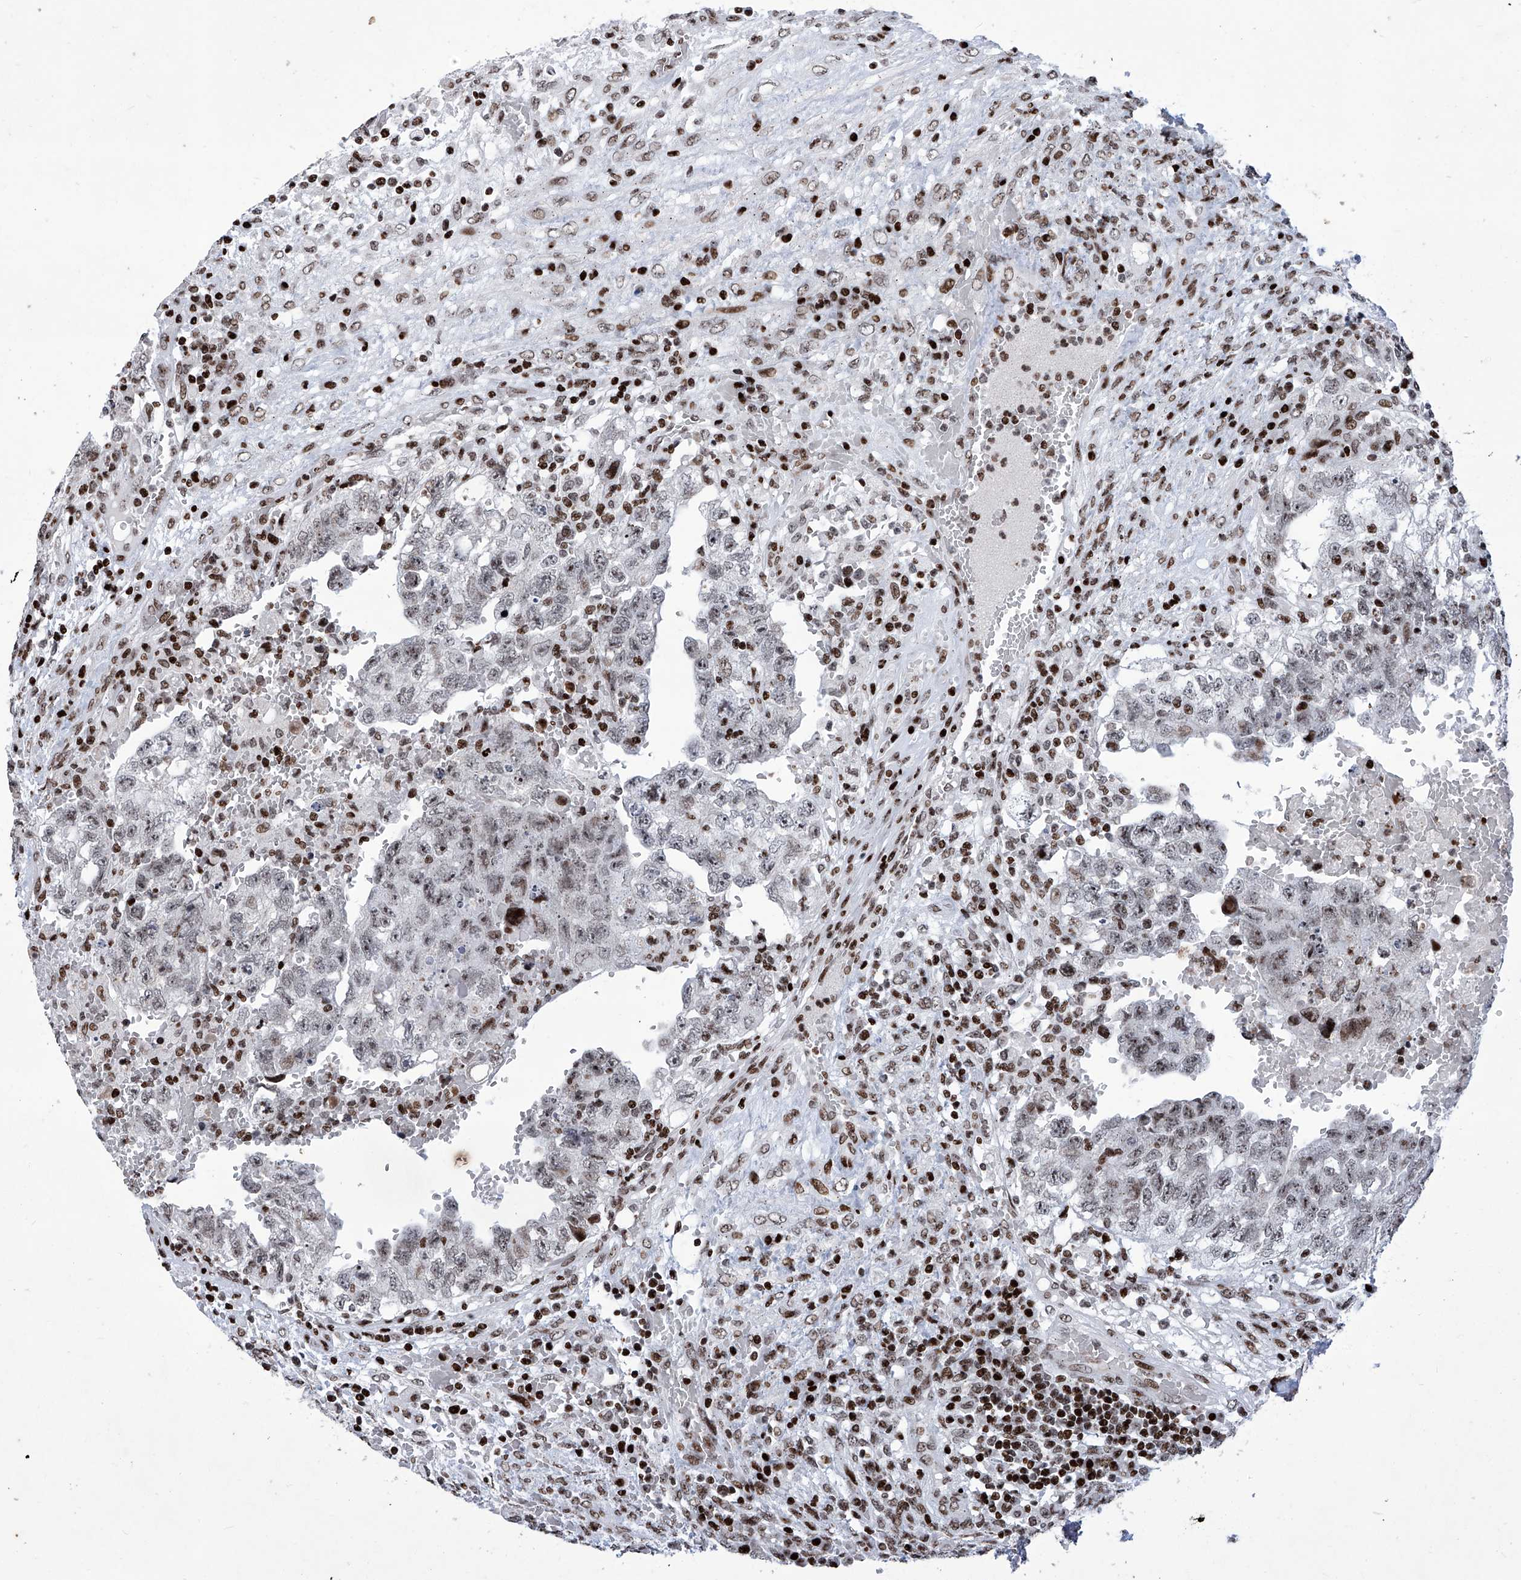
{"staining": {"intensity": "weak", "quantity": "<25%", "location": "nuclear"}, "tissue": "testis cancer", "cell_type": "Tumor cells", "image_type": "cancer", "snomed": [{"axis": "morphology", "description": "Carcinoma, Embryonal, NOS"}, {"axis": "topography", "description": "Testis"}], "caption": "Embryonal carcinoma (testis) was stained to show a protein in brown. There is no significant positivity in tumor cells.", "gene": "HEY2", "patient": {"sex": "male", "age": 36}}